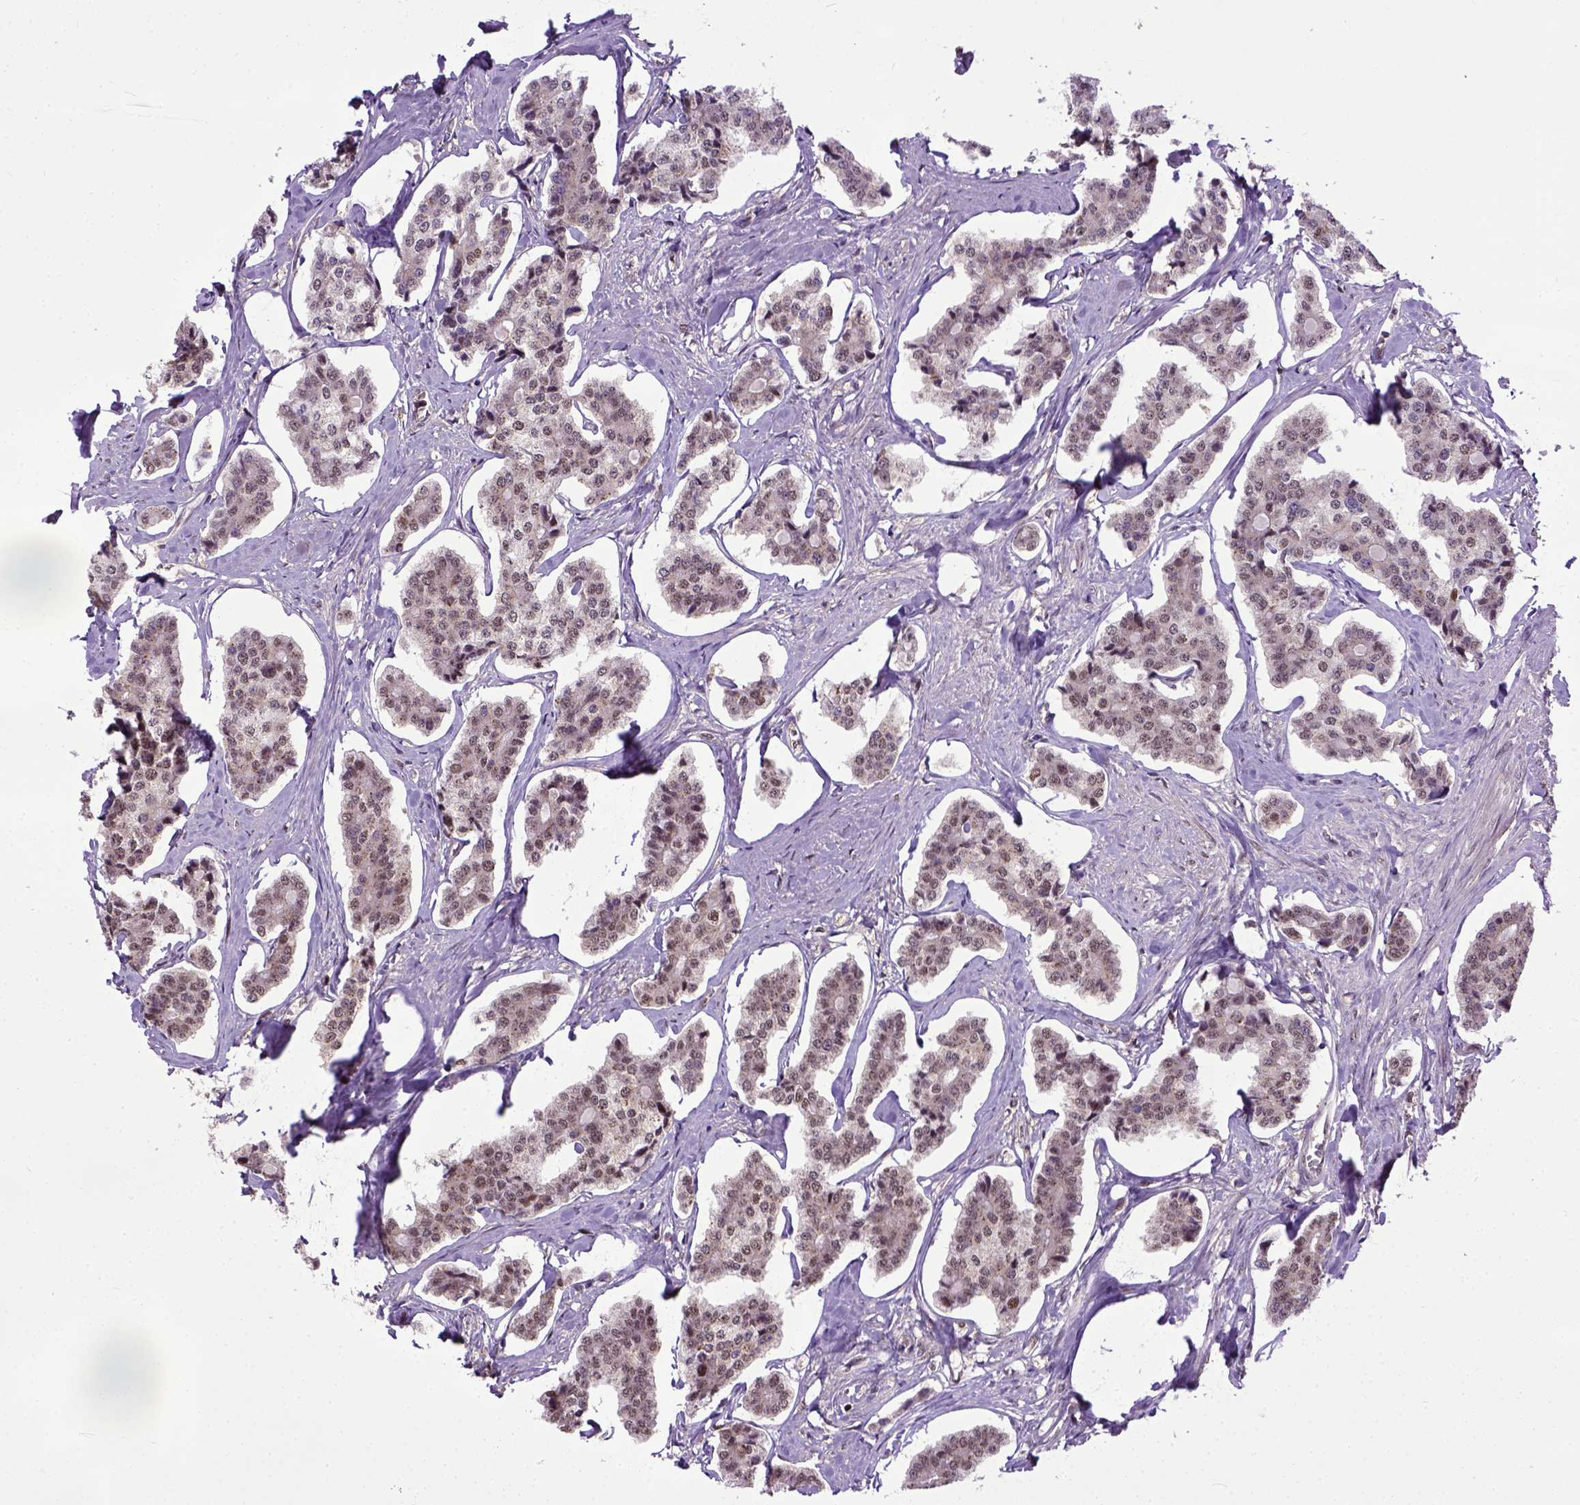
{"staining": {"intensity": "moderate", "quantity": "25%-75%", "location": "nuclear"}, "tissue": "carcinoid", "cell_type": "Tumor cells", "image_type": "cancer", "snomed": [{"axis": "morphology", "description": "Carcinoid, malignant, NOS"}, {"axis": "topography", "description": "Small intestine"}], "caption": "Immunohistochemistry (IHC) image of human carcinoid stained for a protein (brown), which reveals medium levels of moderate nuclear positivity in about 25%-75% of tumor cells.", "gene": "UBA3", "patient": {"sex": "female", "age": 65}}